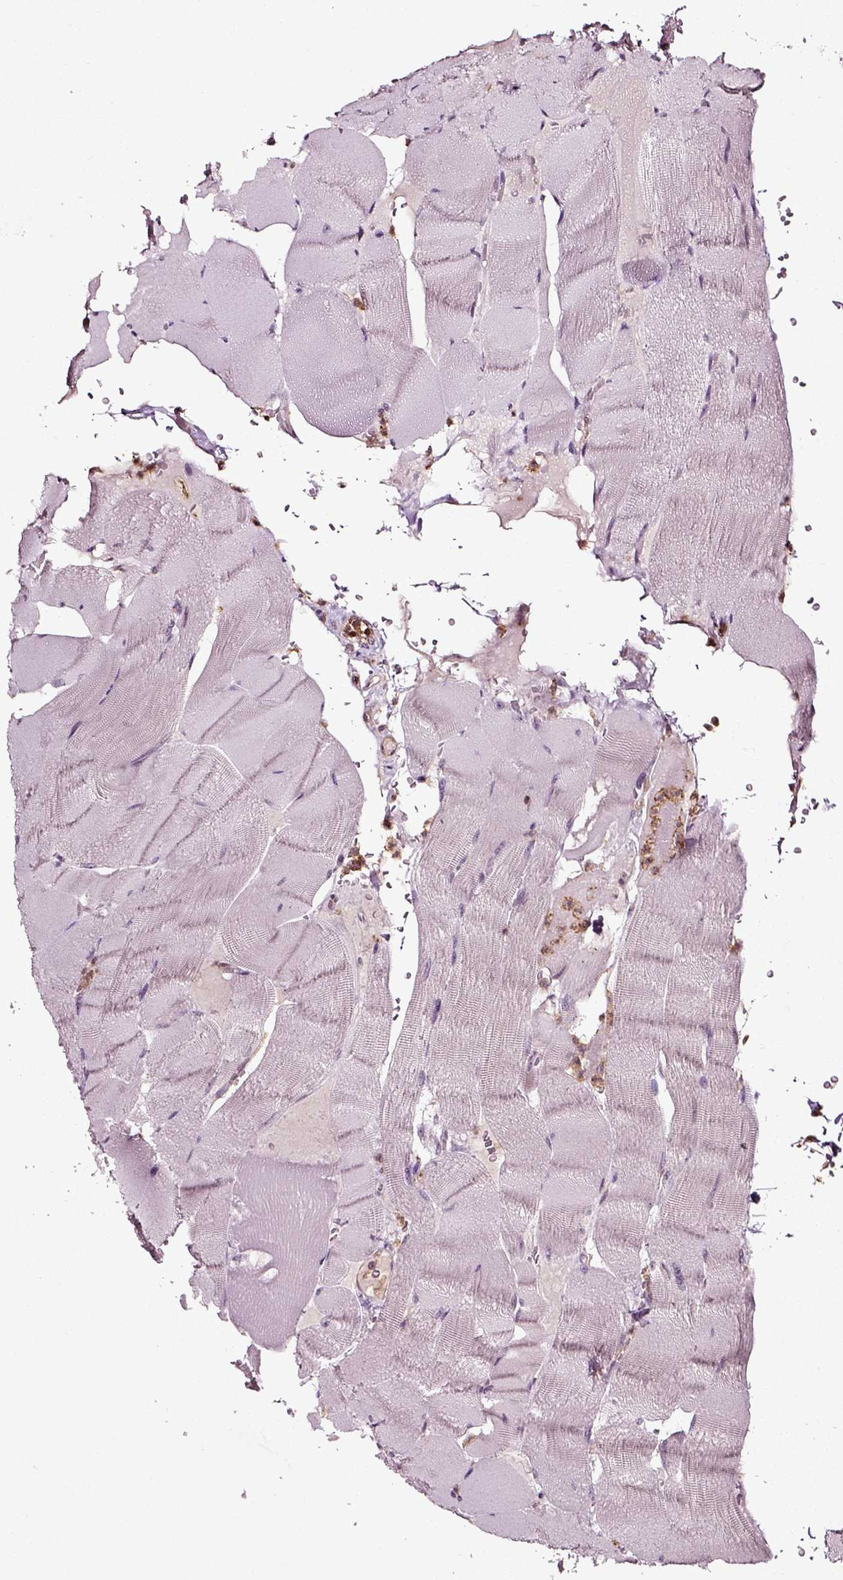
{"staining": {"intensity": "negative", "quantity": "none", "location": "none"}, "tissue": "skeletal muscle", "cell_type": "Myocytes", "image_type": "normal", "snomed": [{"axis": "morphology", "description": "Normal tissue, NOS"}, {"axis": "topography", "description": "Skeletal muscle"}], "caption": "Immunohistochemistry micrograph of benign skeletal muscle: human skeletal muscle stained with DAB (3,3'-diaminobenzidine) exhibits no significant protein positivity in myocytes.", "gene": "RHOF", "patient": {"sex": "male", "age": 56}}